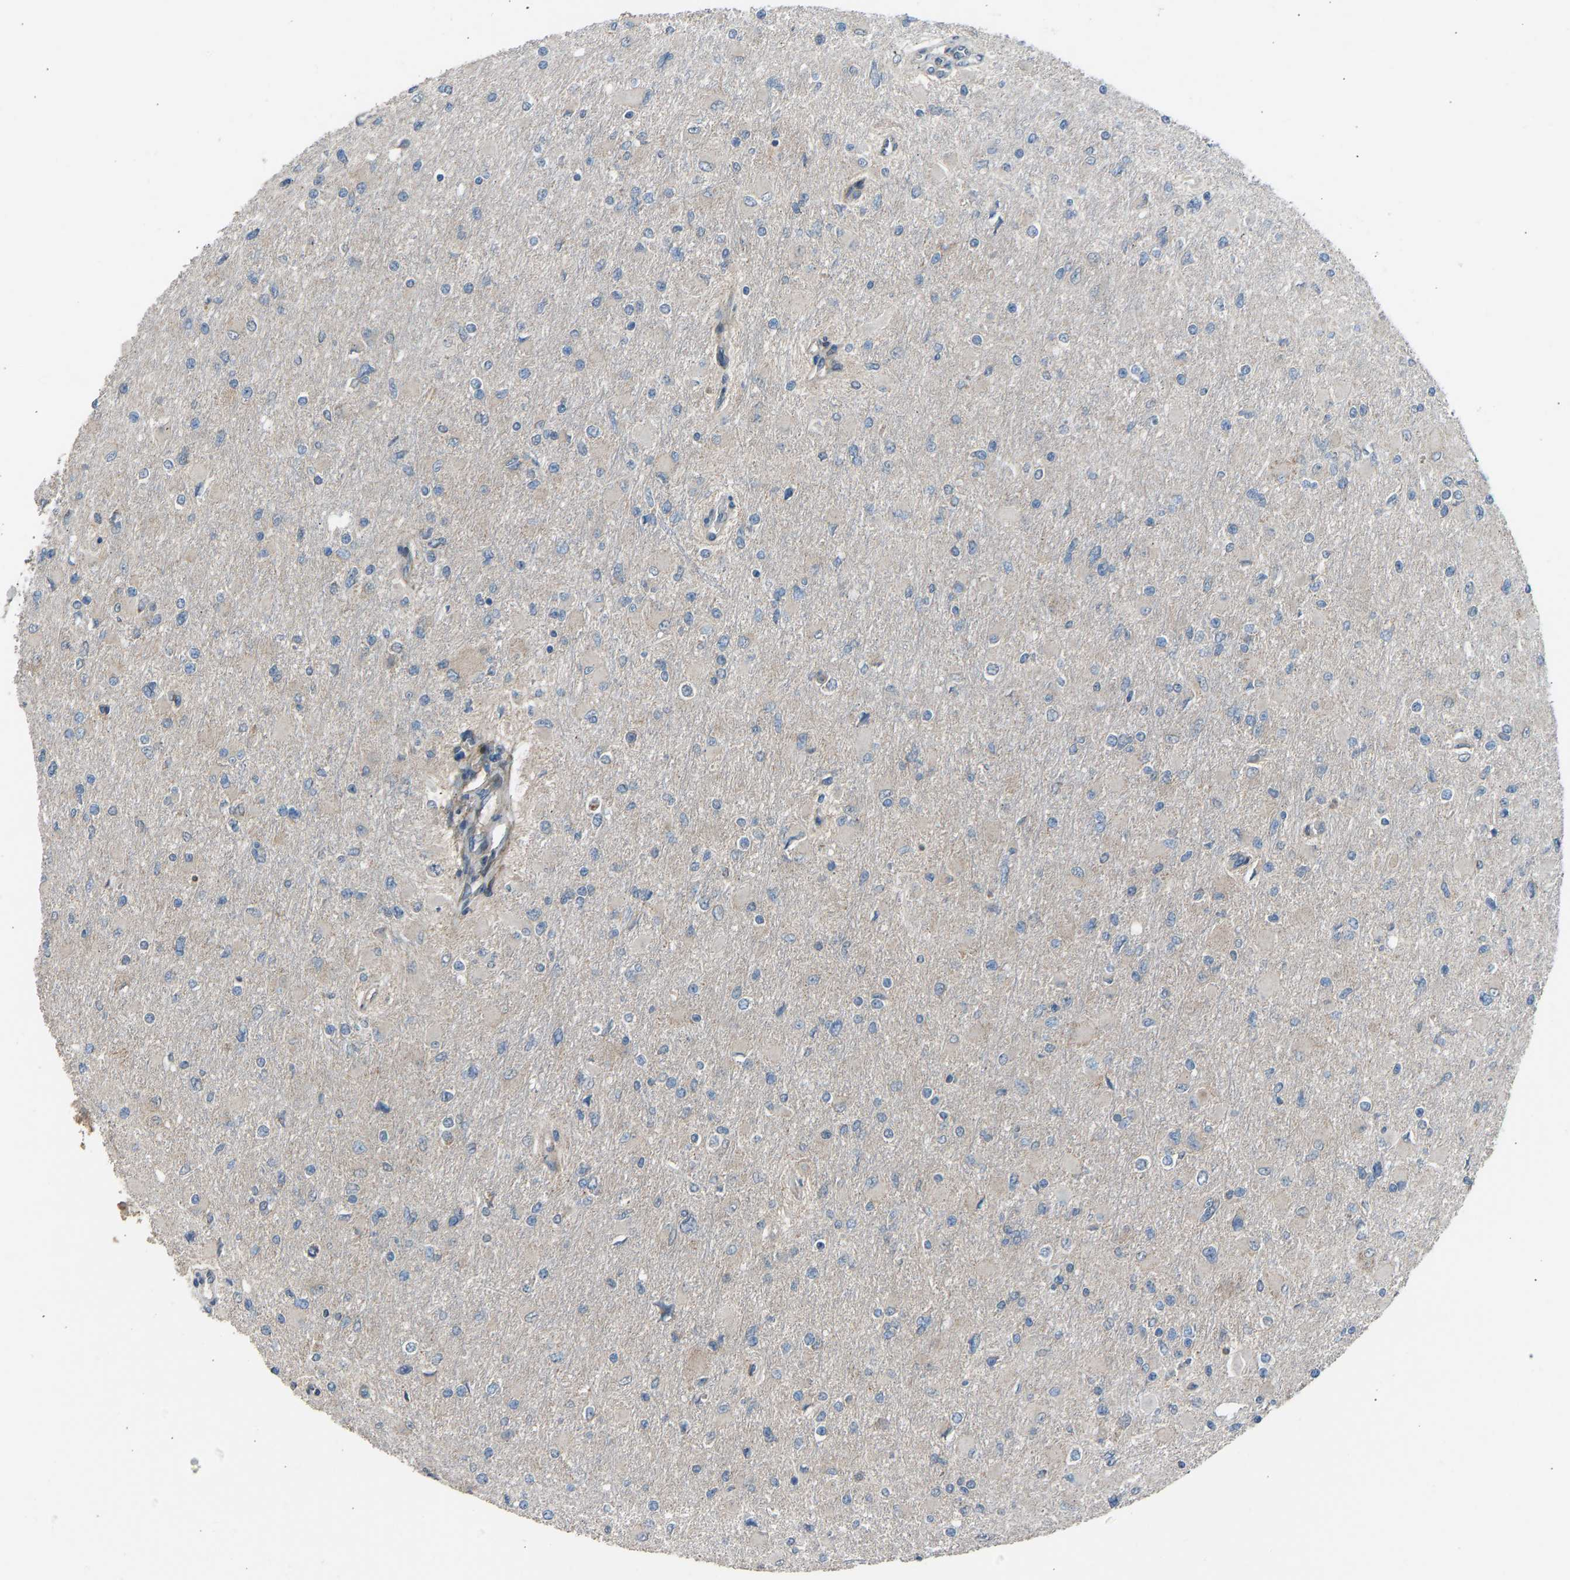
{"staining": {"intensity": "negative", "quantity": "none", "location": "none"}, "tissue": "glioma", "cell_type": "Tumor cells", "image_type": "cancer", "snomed": [{"axis": "morphology", "description": "Glioma, malignant, High grade"}, {"axis": "topography", "description": "Cerebral cortex"}], "caption": "High magnification brightfield microscopy of glioma stained with DAB (3,3'-diaminobenzidine) (brown) and counterstained with hematoxylin (blue): tumor cells show no significant staining.", "gene": "TGFBR3", "patient": {"sex": "female", "age": 36}}